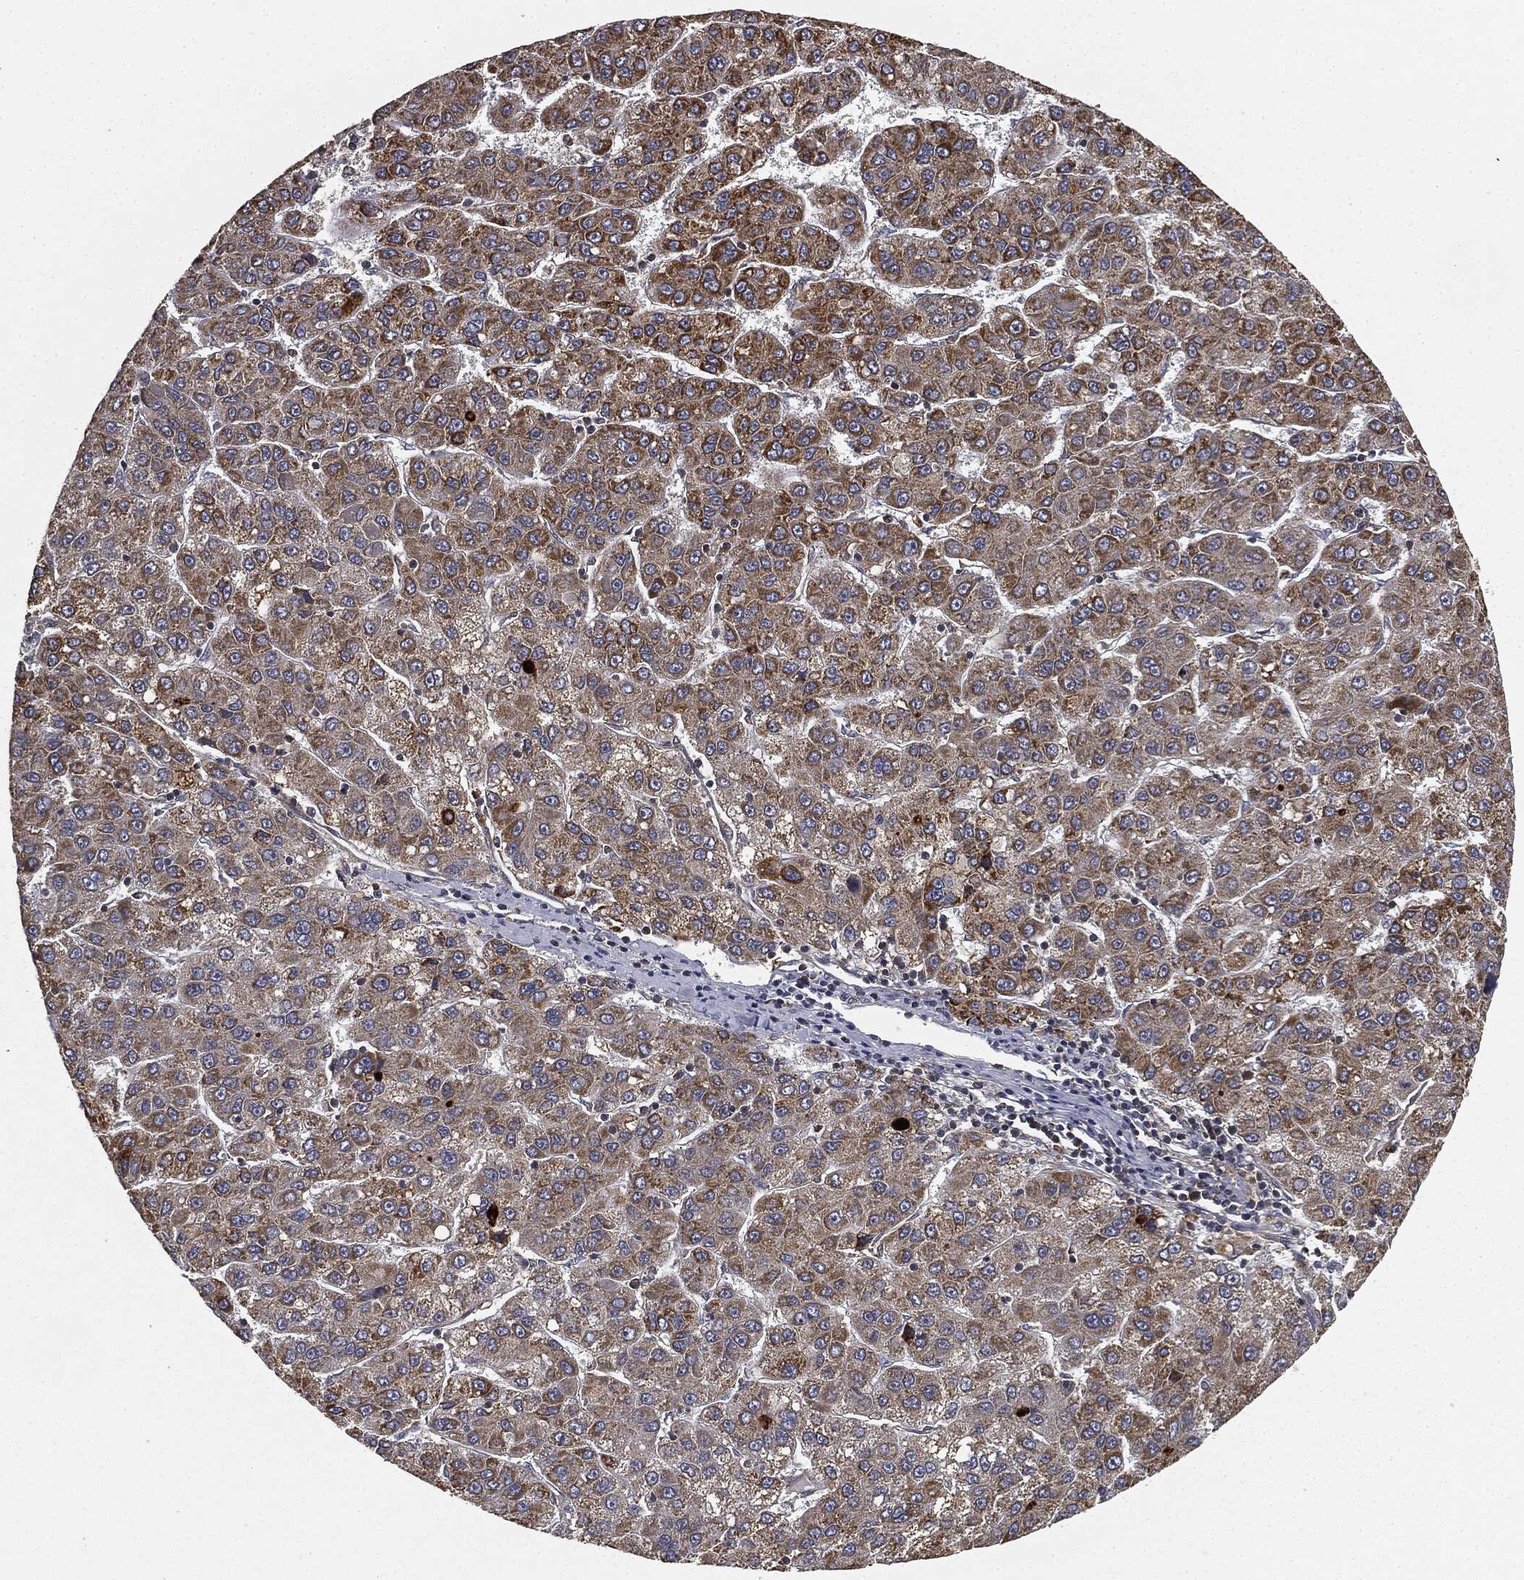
{"staining": {"intensity": "moderate", "quantity": ">75%", "location": "cytoplasmic/membranous"}, "tissue": "liver cancer", "cell_type": "Tumor cells", "image_type": "cancer", "snomed": [{"axis": "morphology", "description": "Carcinoma, Hepatocellular, NOS"}, {"axis": "topography", "description": "Liver"}], "caption": "This is a photomicrograph of IHC staining of liver hepatocellular carcinoma, which shows moderate staining in the cytoplasmic/membranous of tumor cells.", "gene": "MIER2", "patient": {"sex": "female", "age": 82}}